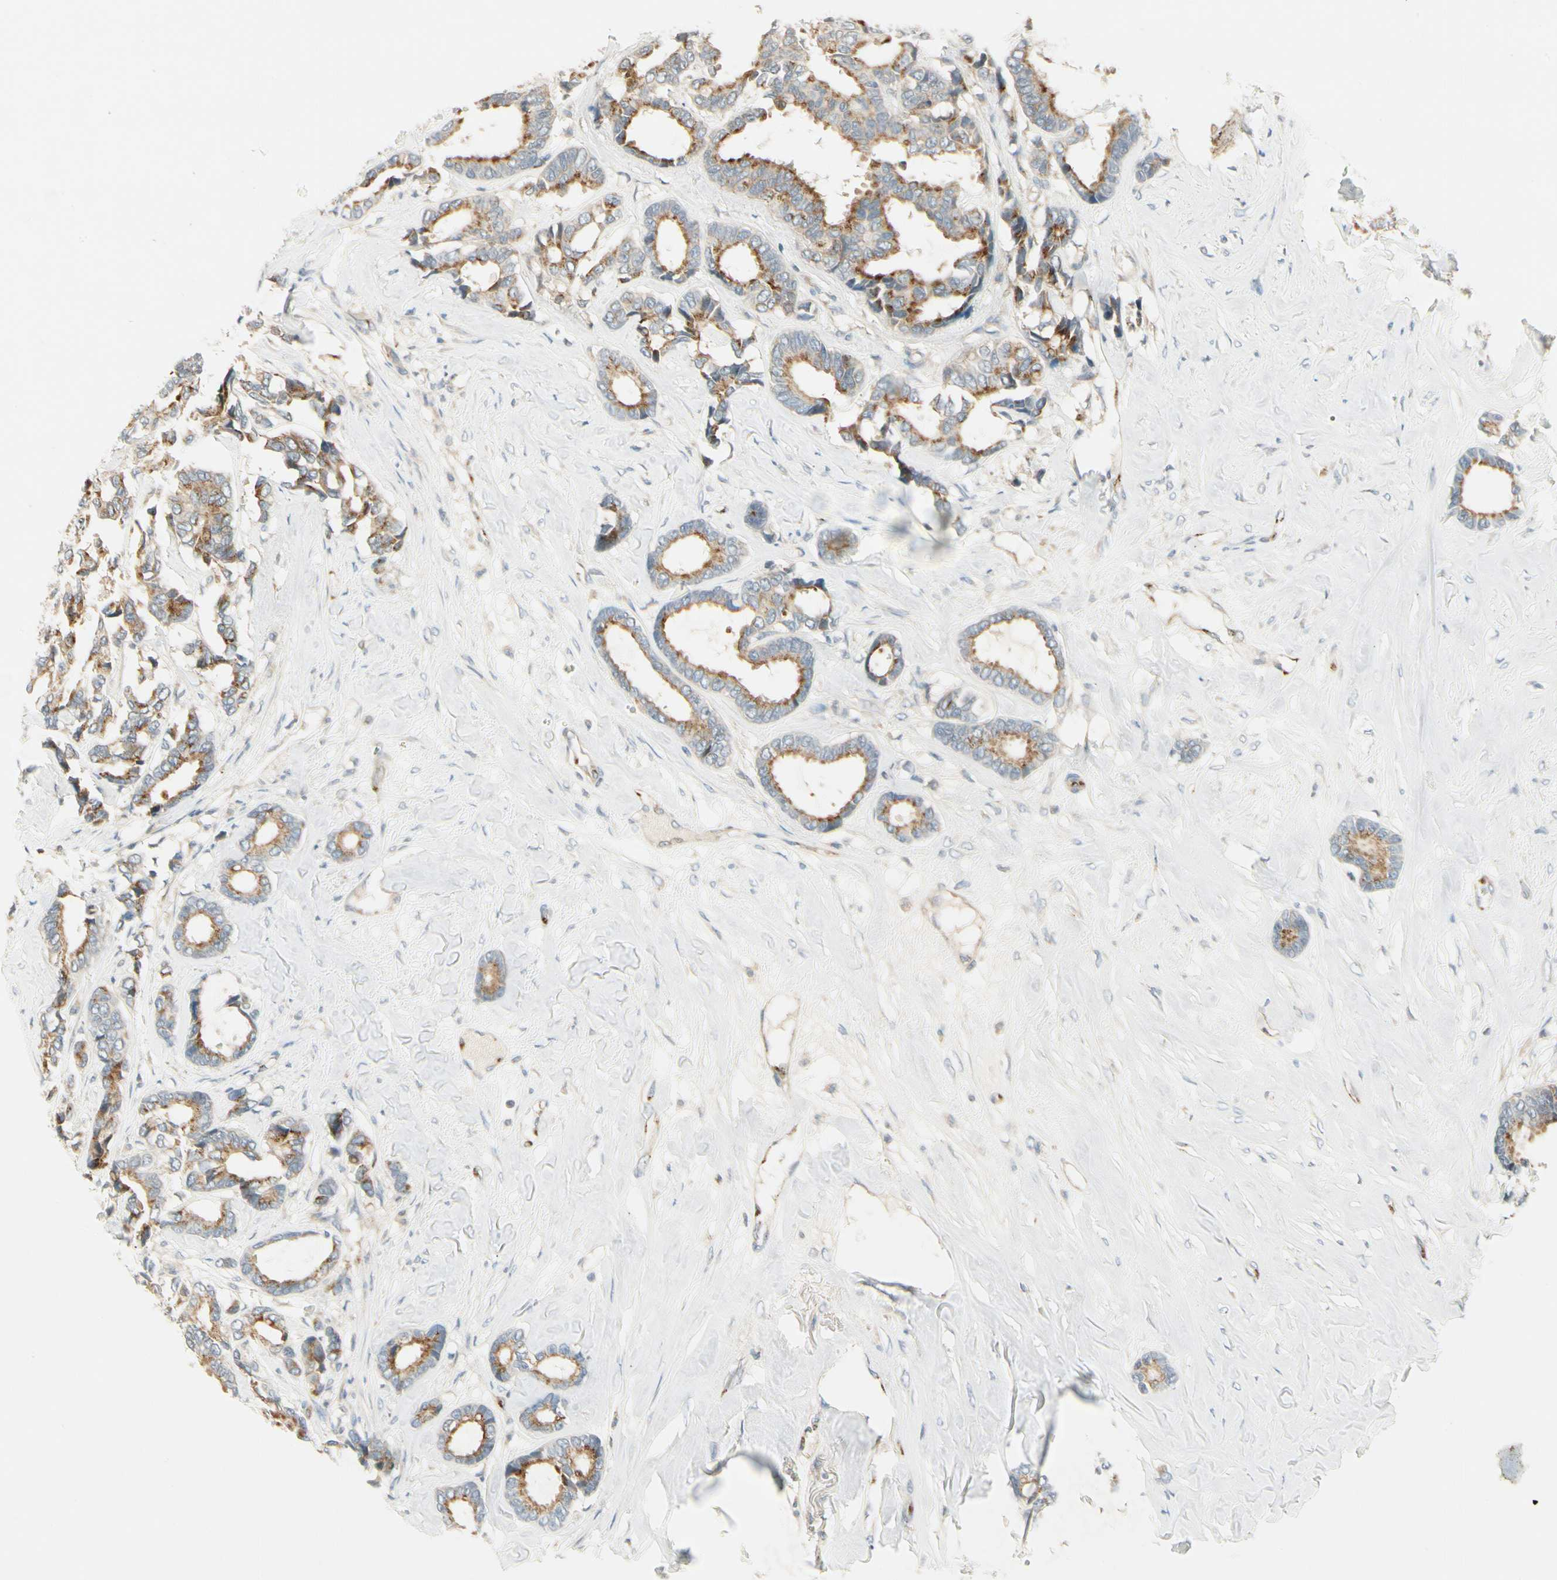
{"staining": {"intensity": "moderate", "quantity": ">75%", "location": "cytoplasmic/membranous"}, "tissue": "breast cancer", "cell_type": "Tumor cells", "image_type": "cancer", "snomed": [{"axis": "morphology", "description": "Duct carcinoma"}, {"axis": "topography", "description": "Breast"}], "caption": "This micrograph demonstrates breast cancer stained with IHC to label a protein in brown. The cytoplasmic/membranous of tumor cells show moderate positivity for the protein. Nuclei are counter-stained blue.", "gene": "MANSC1", "patient": {"sex": "female", "age": 87}}